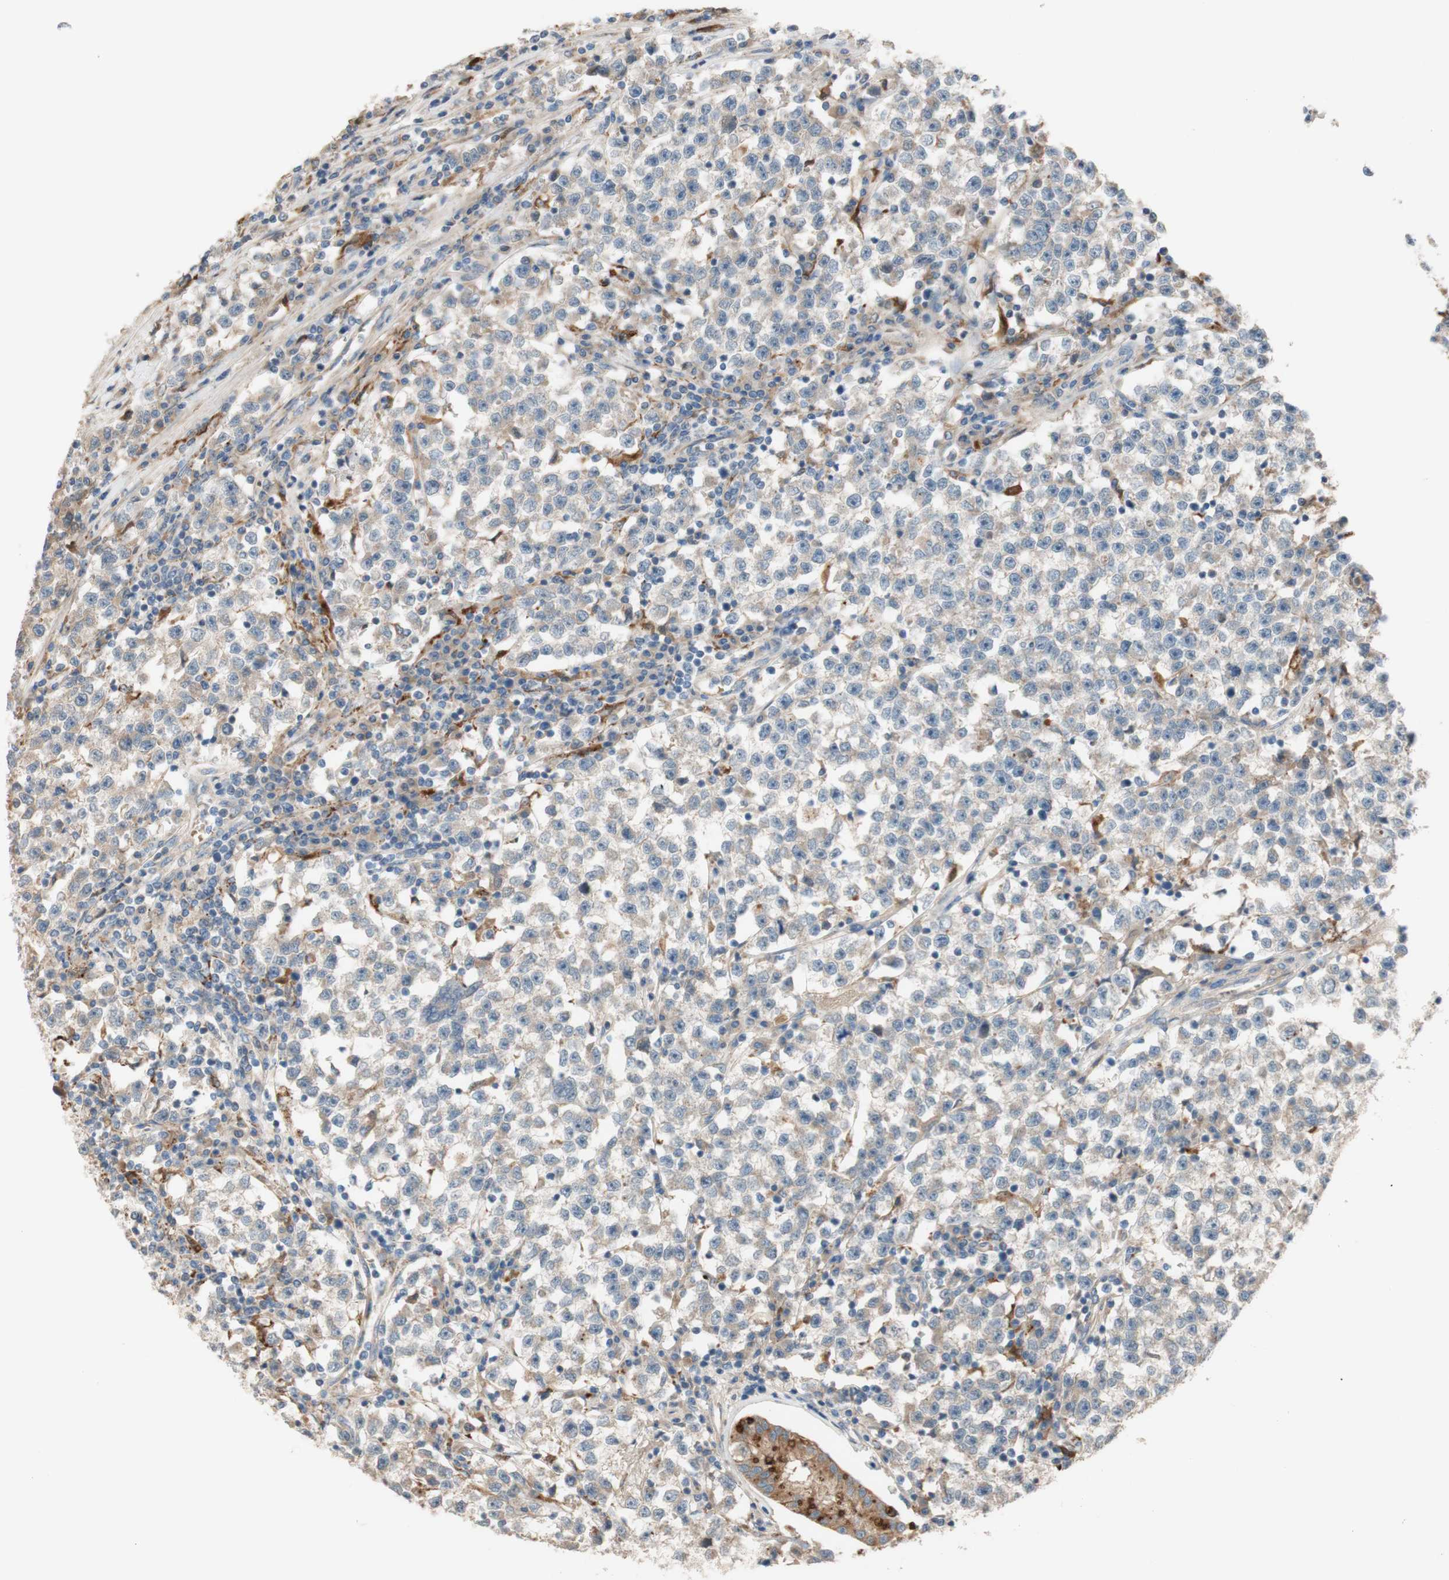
{"staining": {"intensity": "weak", "quantity": ">75%", "location": "cytoplasmic/membranous"}, "tissue": "testis cancer", "cell_type": "Tumor cells", "image_type": "cancer", "snomed": [{"axis": "morphology", "description": "Seminoma, NOS"}, {"axis": "topography", "description": "Testis"}], "caption": "Testis cancer stained with DAB immunohistochemistry (IHC) demonstrates low levels of weak cytoplasmic/membranous staining in about >75% of tumor cells. The staining was performed using DAB (3,3'-diaminobenzidine) to visualize the protein expression in brown, while the nuclei were stained in blue with hematoxylin (Magnification: 20x).", "gene": "PTPN21", "patient": {"sex": "male", "age": 22}}